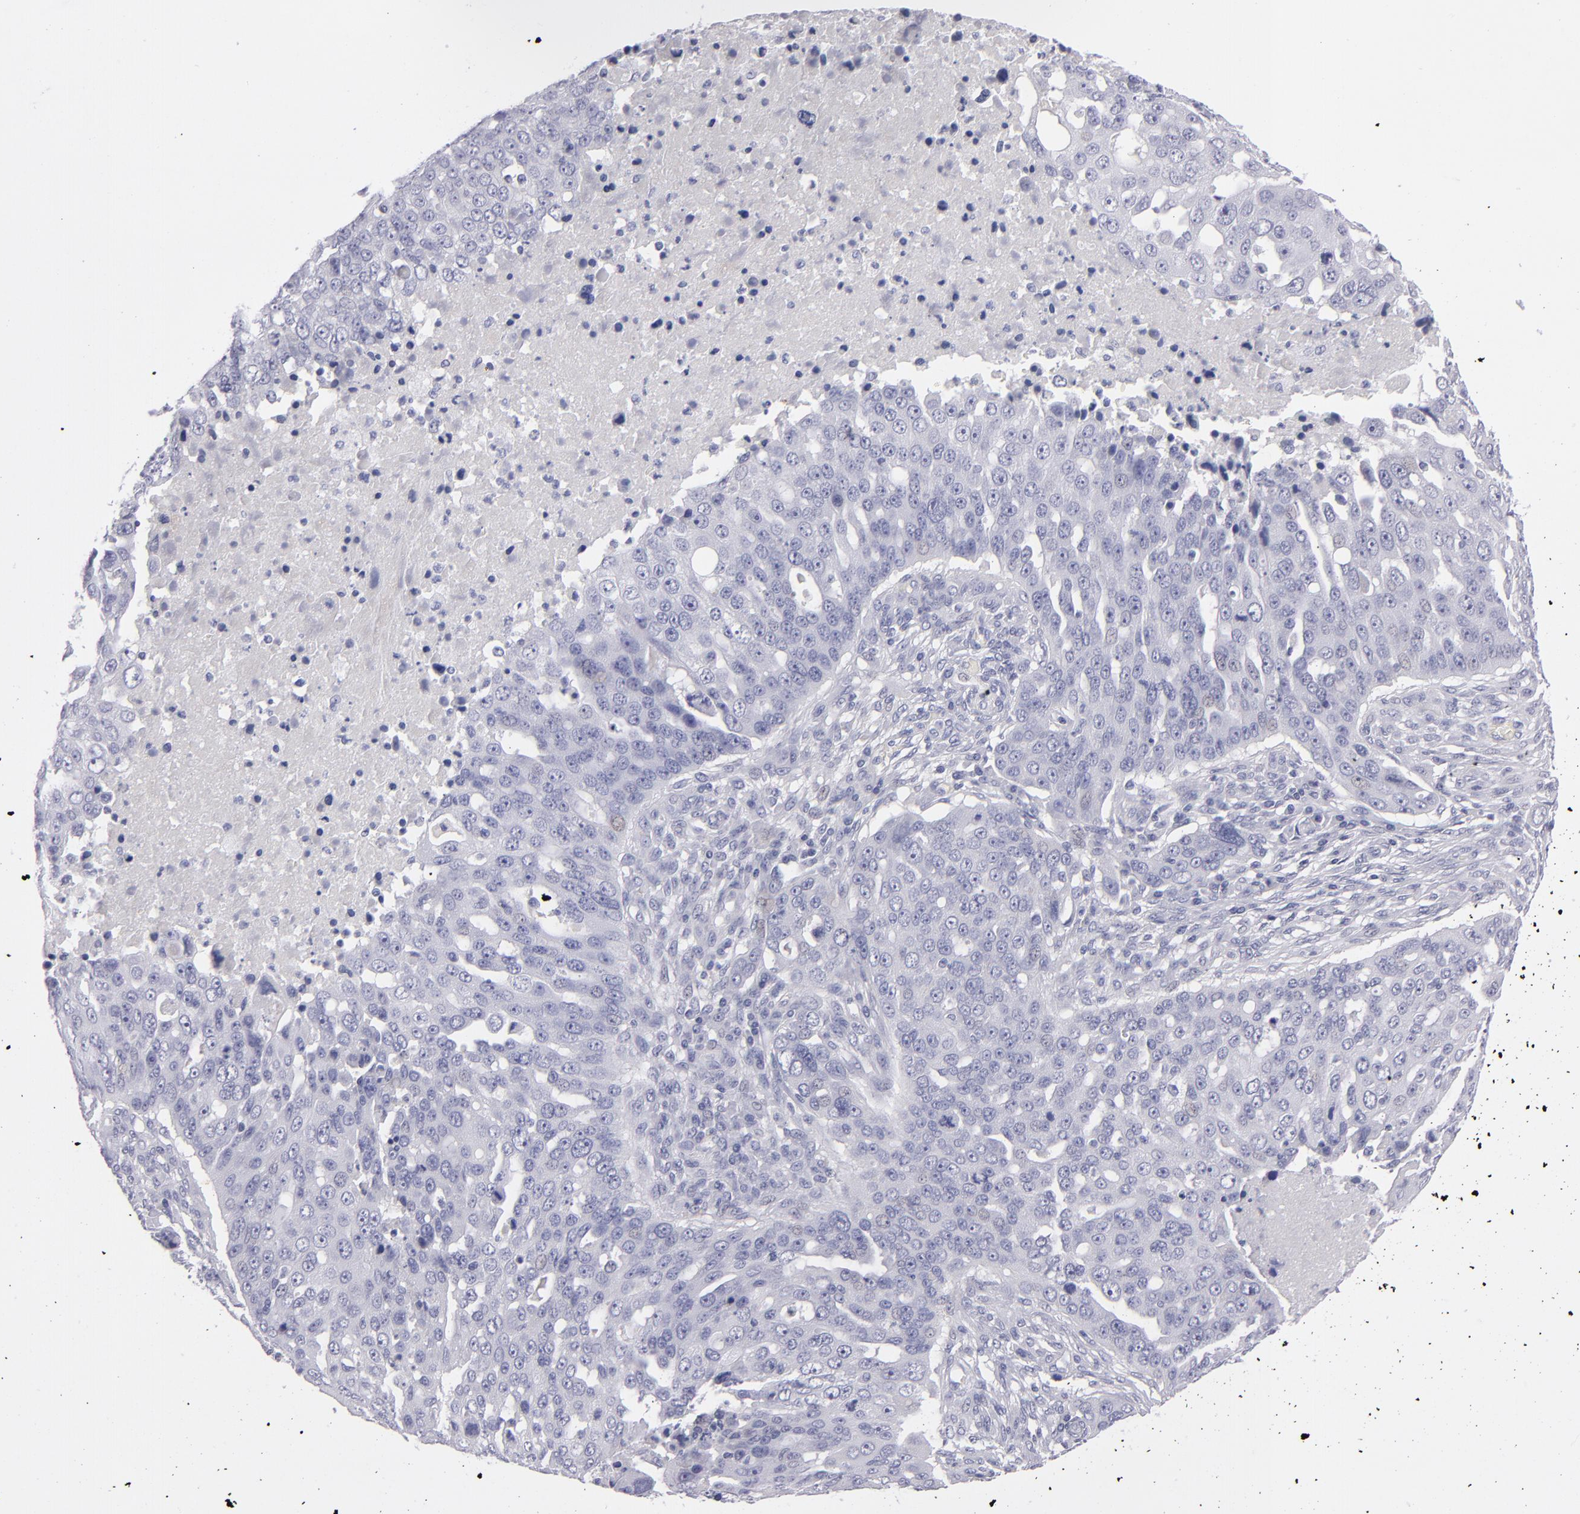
{"staining": {"intensity": "negative", "quantity": "none", "location": "none"}, "tissue": "ovarian cancer", "cell_type": "Tumor cells", "image_type": "cancer", "snomed": [{"axis": "morphology", "description": "Carcinoma, endometroid"}, {"axis": "topography", "description": "Ovary"}], "caption": "Immunohistochemical staining of human ovarian cancer (endometroid carcinoma) reveals no significant staining in tumor cells.", "gene": "MYH11", "patient": {"sex": "female", "age": 75}}